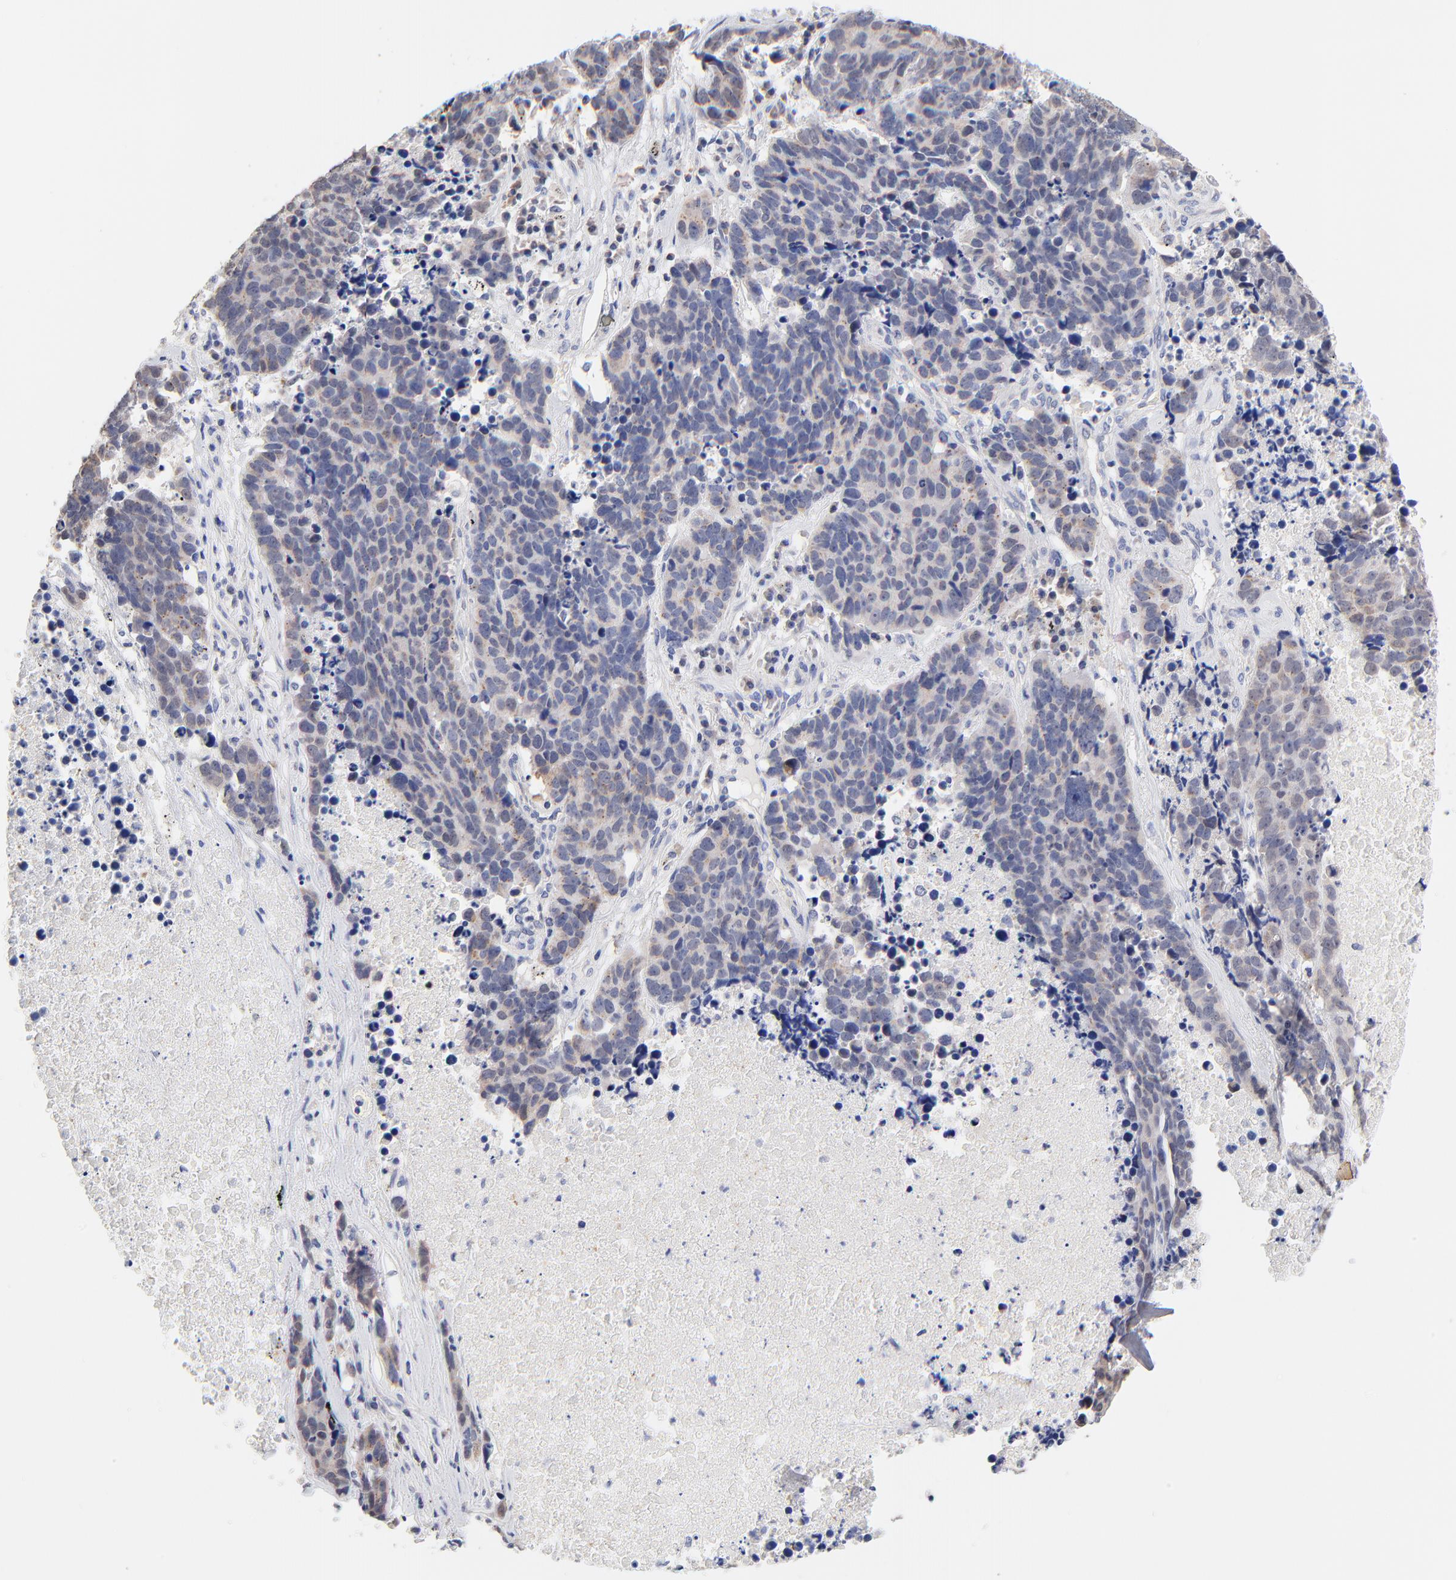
{"staining": {"intensity": "weak", "quantity": "25%-75%", "location": "cytoplasmic/membranous"}, "tissue": "lung cancer", "cell_type": "Tumor cells", "image_type": "cancer", "snomed": [{"axis": "morphology", "description": "Carcinoid, malignant, NOS"}, {"axis": "topography", "description": "Lung"}], "caption": "A high-resolution histopathology image shows IHC staining of lung carcinoid (malignant), which exhibits weak cytoplasmic/membranous staining in about 25%-75% of tumor cells.", "gene": "TWNK", "patient": {"sex": "male", "age": 60}}